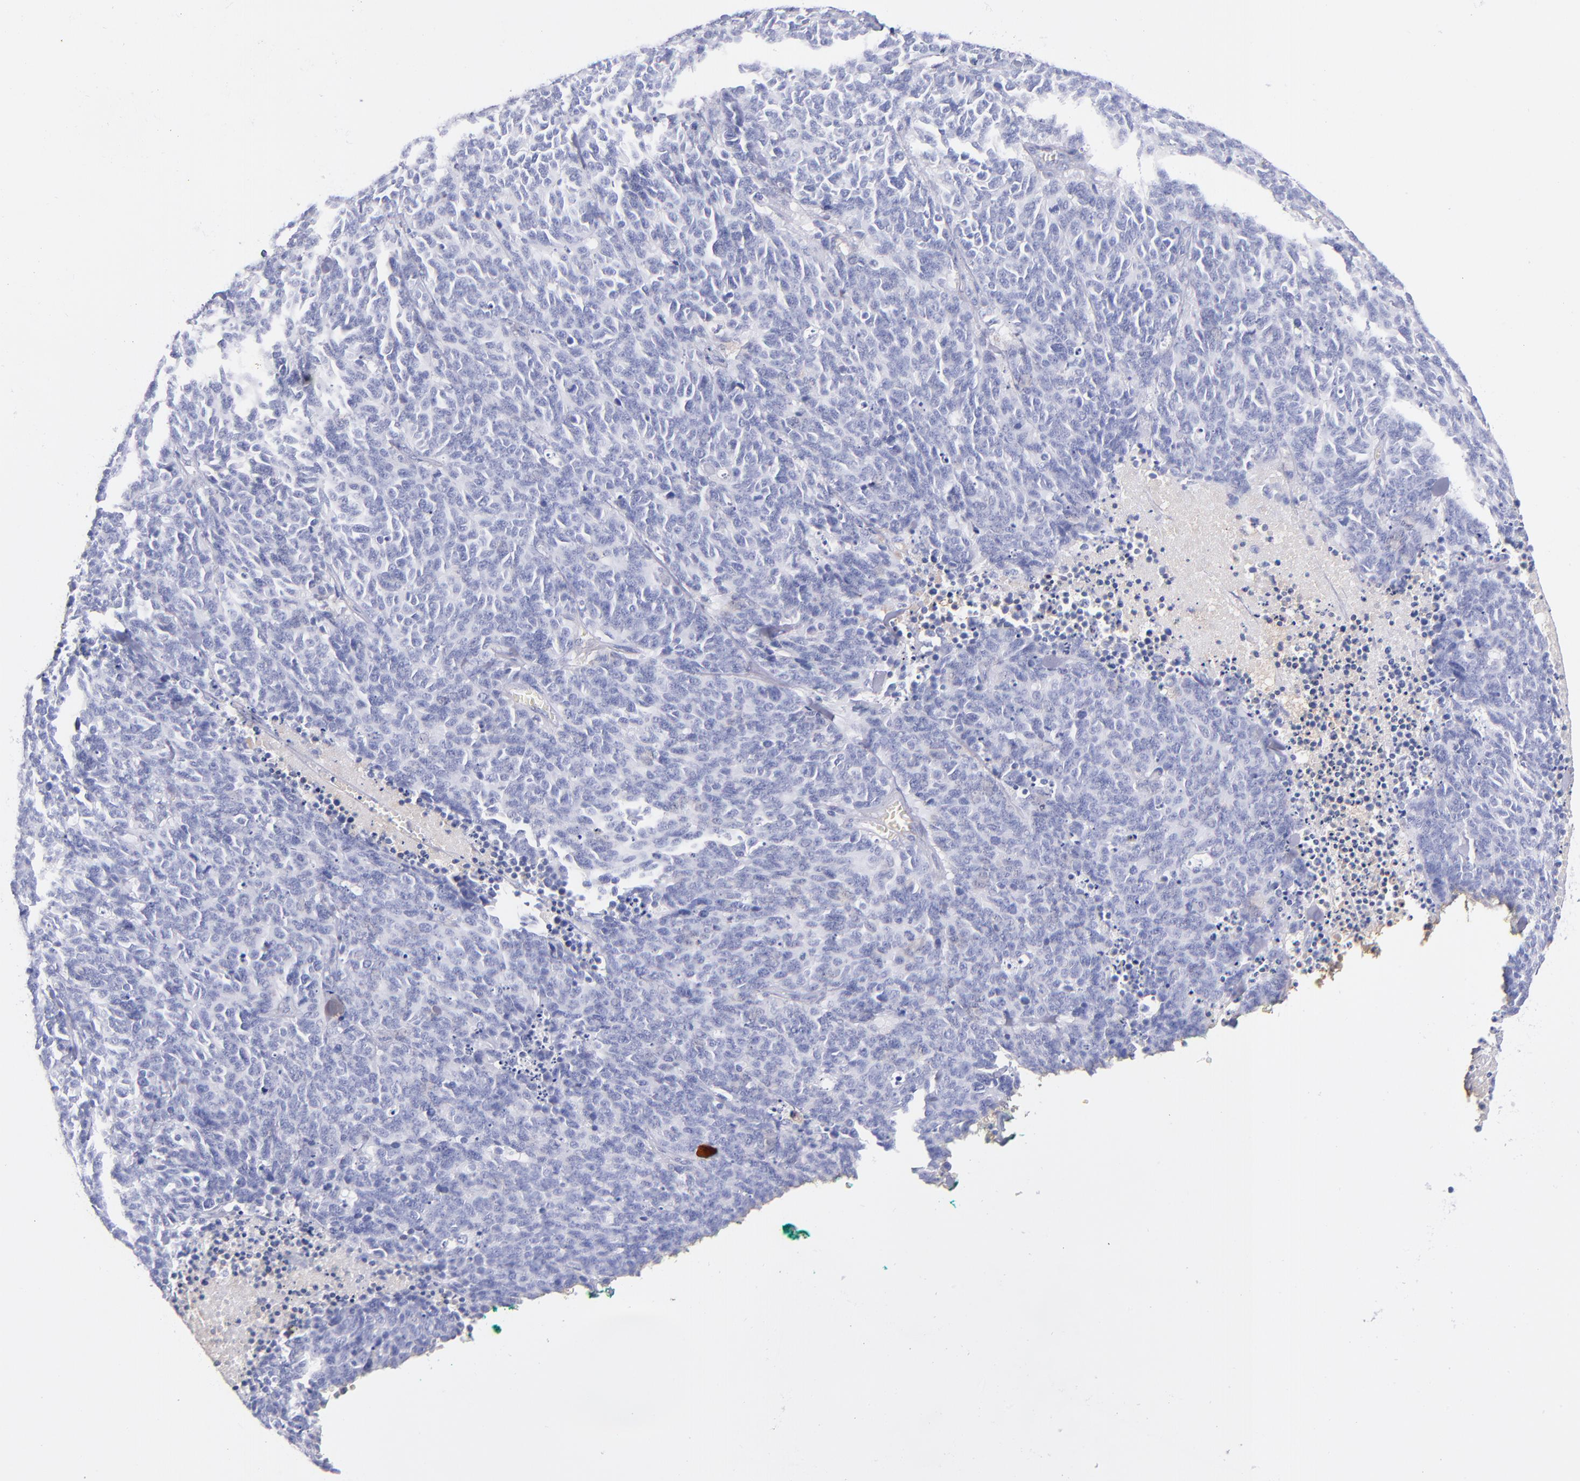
{"staining": {"intensity": "negative", "quantity": "none", "location": "none"}, "tissue": "lung cancer", "cell_type": "Tumor cells", "image_type": "cancer", "snomed": [{"axis": "morphology", "description": "Neoplasm, malignant, NOS"}, {"axis": "topography", "description": "Lung"}], "caption": "This is an immunohistochemistry (IHC) histopathology image of malignant neoplasm (lung). There is no staining in tumor cells.", "gene": "HP", "patient": {"sex": "female", "age": 58}}